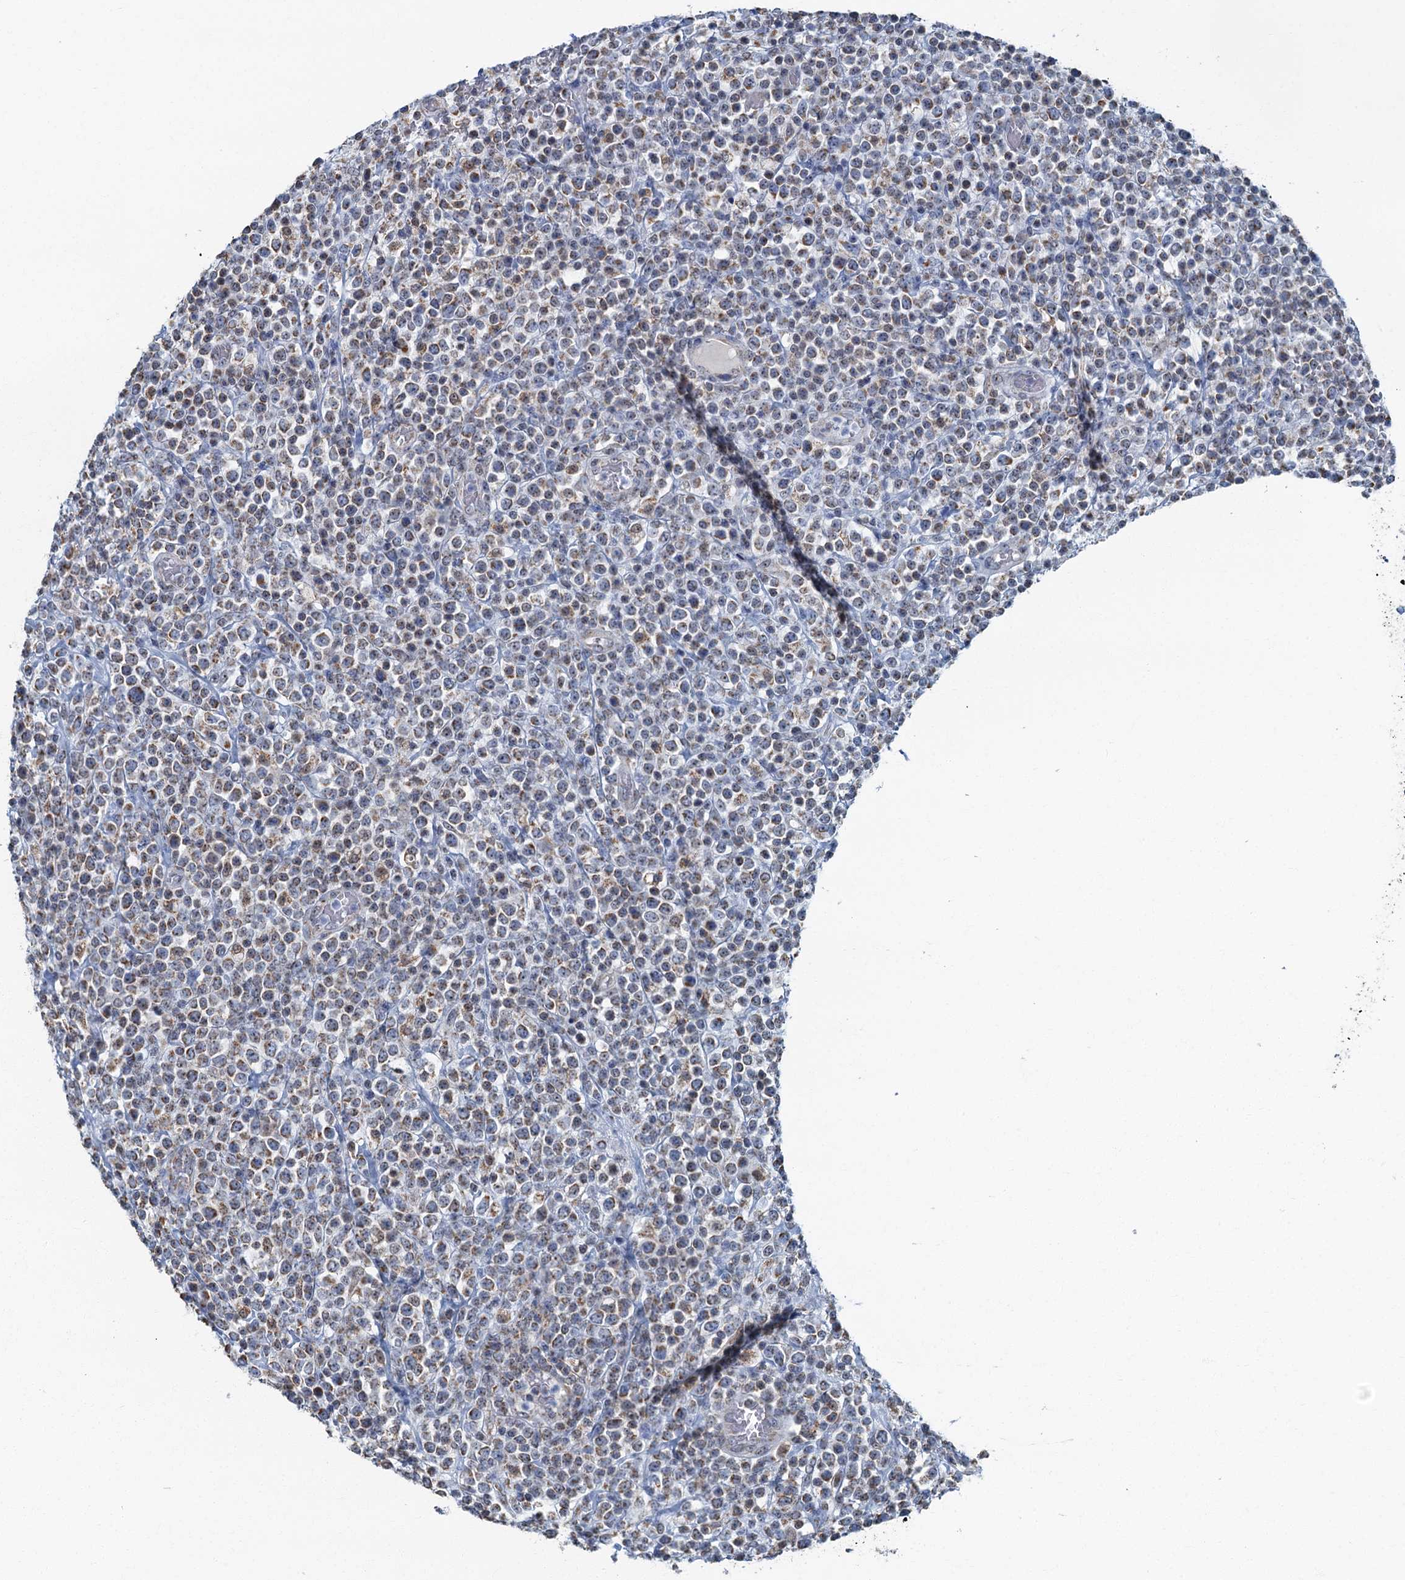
{"staining": {"intensity": "weak", "quantity": ">75%", "location": "cytoplasmic/membranous"}, "tissue": "lymphoma", "cell_type": "Tumor cells", "image_type": "cancer", "snomed": [{"axis": "morphology", "description": "Malignant lymphoma, non-Hodgkin's type, High grade"}, {"axis": "topography", "description": "Colon"}], "caption": "This histopathology image exhibits lymphoma stained with IHC to label a protein in brown. The cytoplasmic/membranous of tumor cells show weak positivity for the protein. Nuclei are counter-stained blue.", "gene": "RAD9B", "patient": {"sex": "female", "age": 53}}